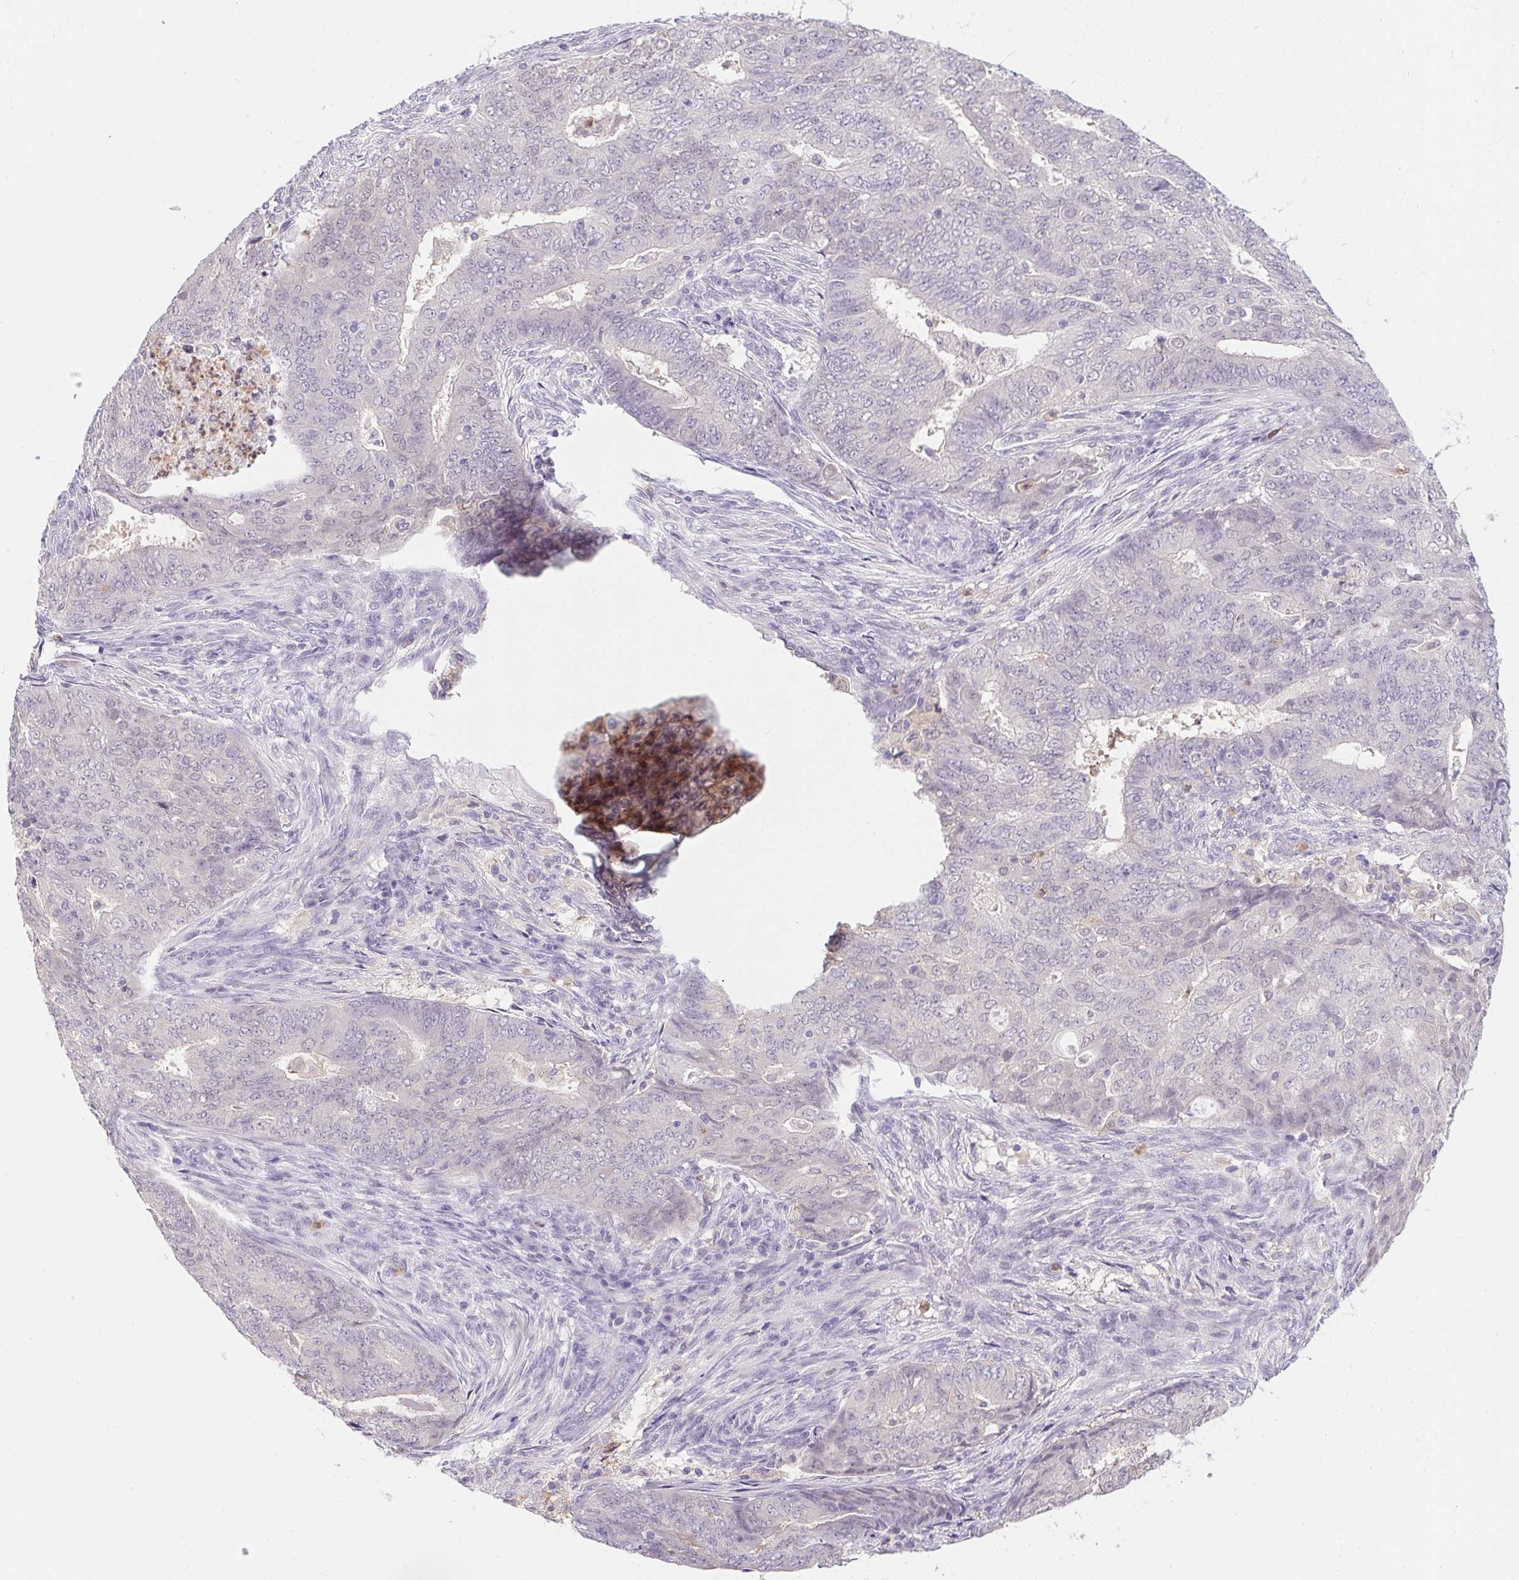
{"staining": {"intensity": "negative", "quantity": "none", "location": "none"}, "tissue": "endometrial cancer", "cell_type": "Tumor cells", "image_type": "cancer", "snomed": [{"axis": "morphology", "description": "Adenocarcinoma, NOS"}, {"axis": "topography", "description": "Endometrium"}], "caption": "Protein analysis of endometrial cancer (adenocarcinoma) demonstrates no significant expression in tumor cells.", "gene": "DNAJC5G", "patient": {"sex": "female", "age": 62}}